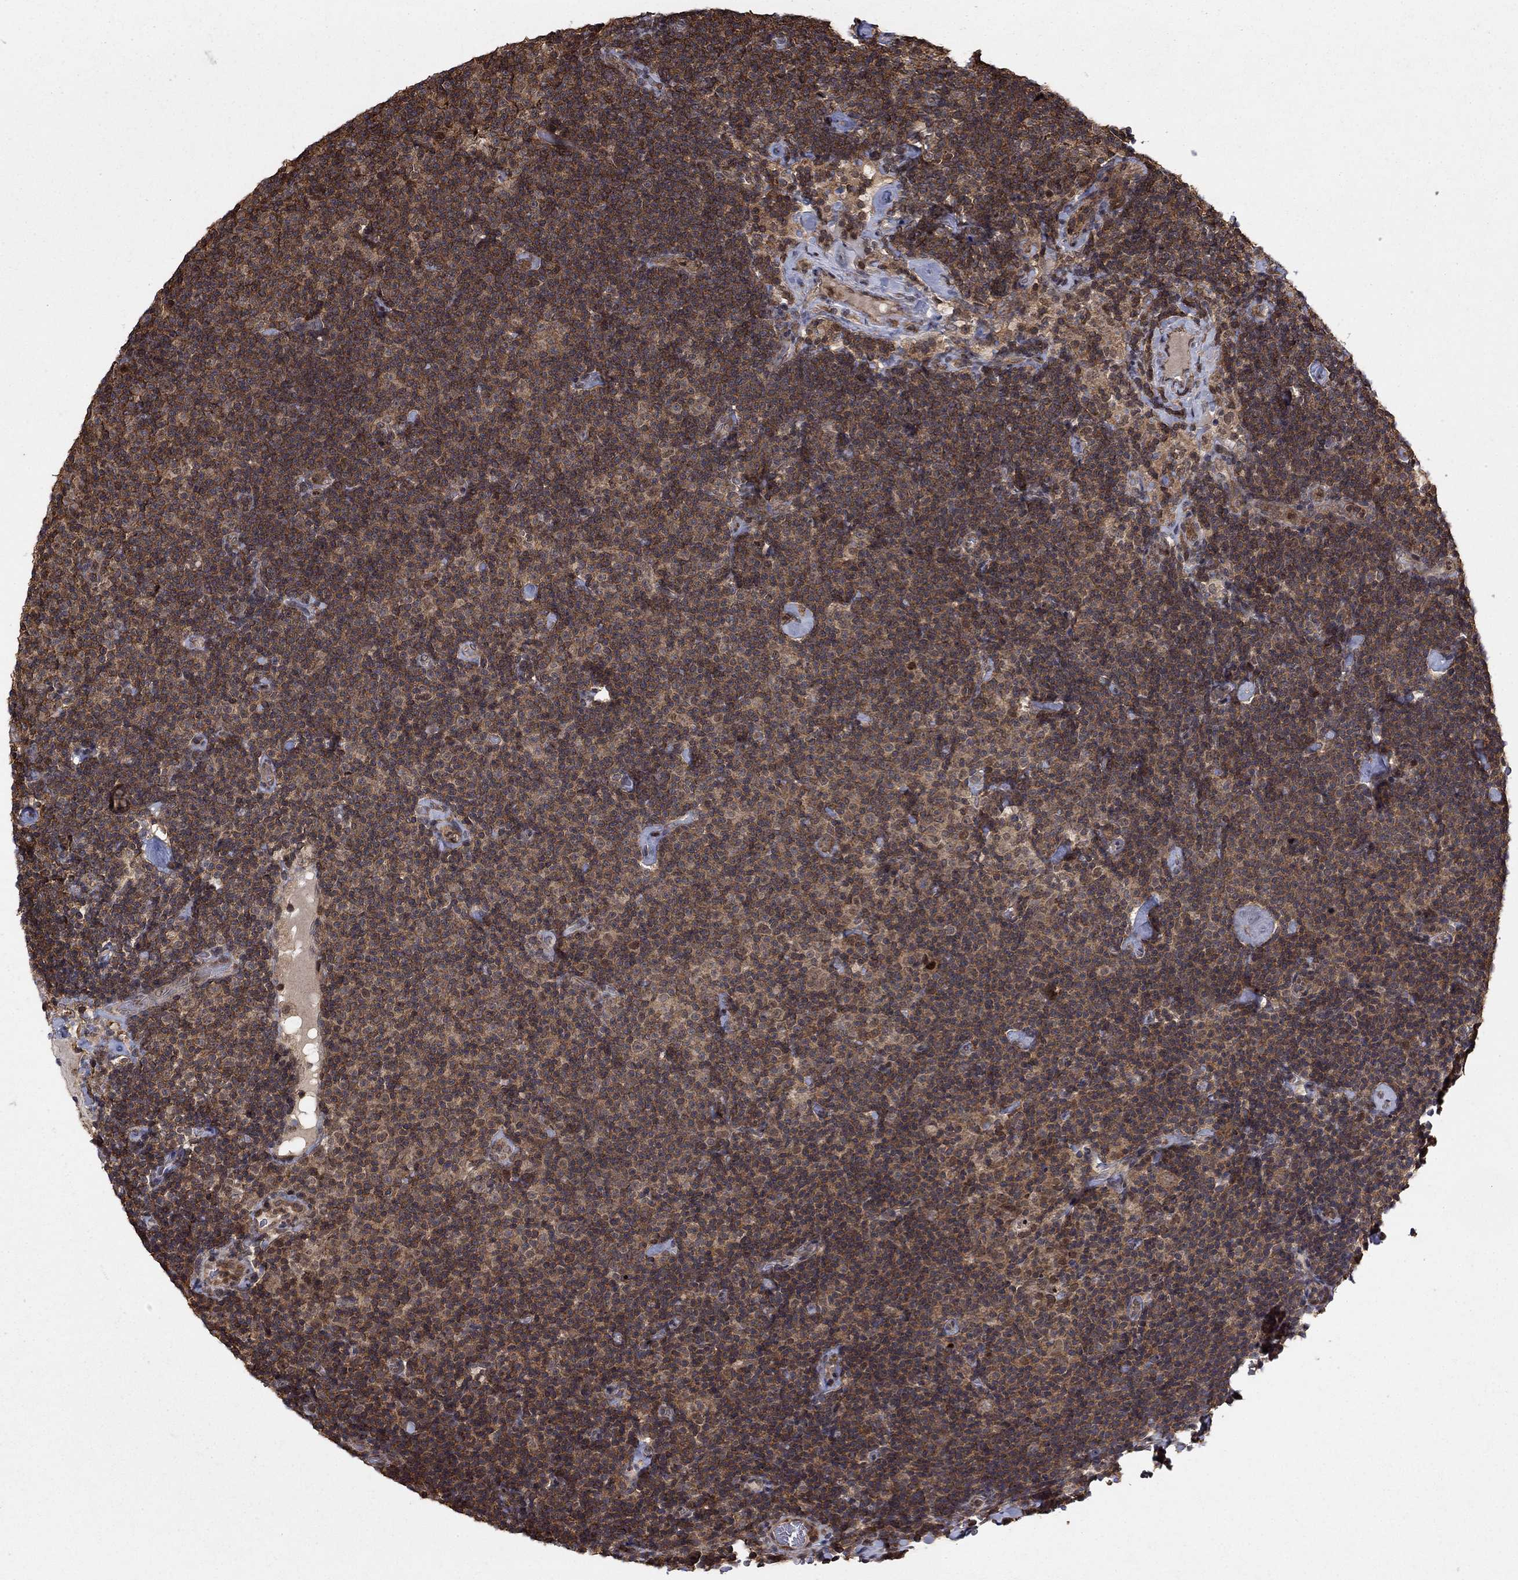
{"staining": {"intensity": "moderate", "quantity": ">75%", "location": "cytoplasmic/membranous"}, "tissue": "lymphoma", "cell_type": "Tumor cells", "image_type": "cancer", "snomed": [{"axis": "morphology", "description": "Malignant lymphoma, non-Hodgkin's type, Low grade"}, {"axis": "topography", "description": "Lymph node"}], "caption": "Immunohistochemistry (IHC) staining of lymphoma, which reveals medium levels of moderate cytoplasmic/membranous staining in approximately >75% of tumor cells indicating moderate cytoplasmic/membranous protein positivity. The staining was performed using DAB (3,3'-diaminobenzidine) (brown) for protein detection and nuclei were counterstained in hematoxylin (blue).", "gene": "CCDC66", "patient": {"sex": "male", "age": 81}}